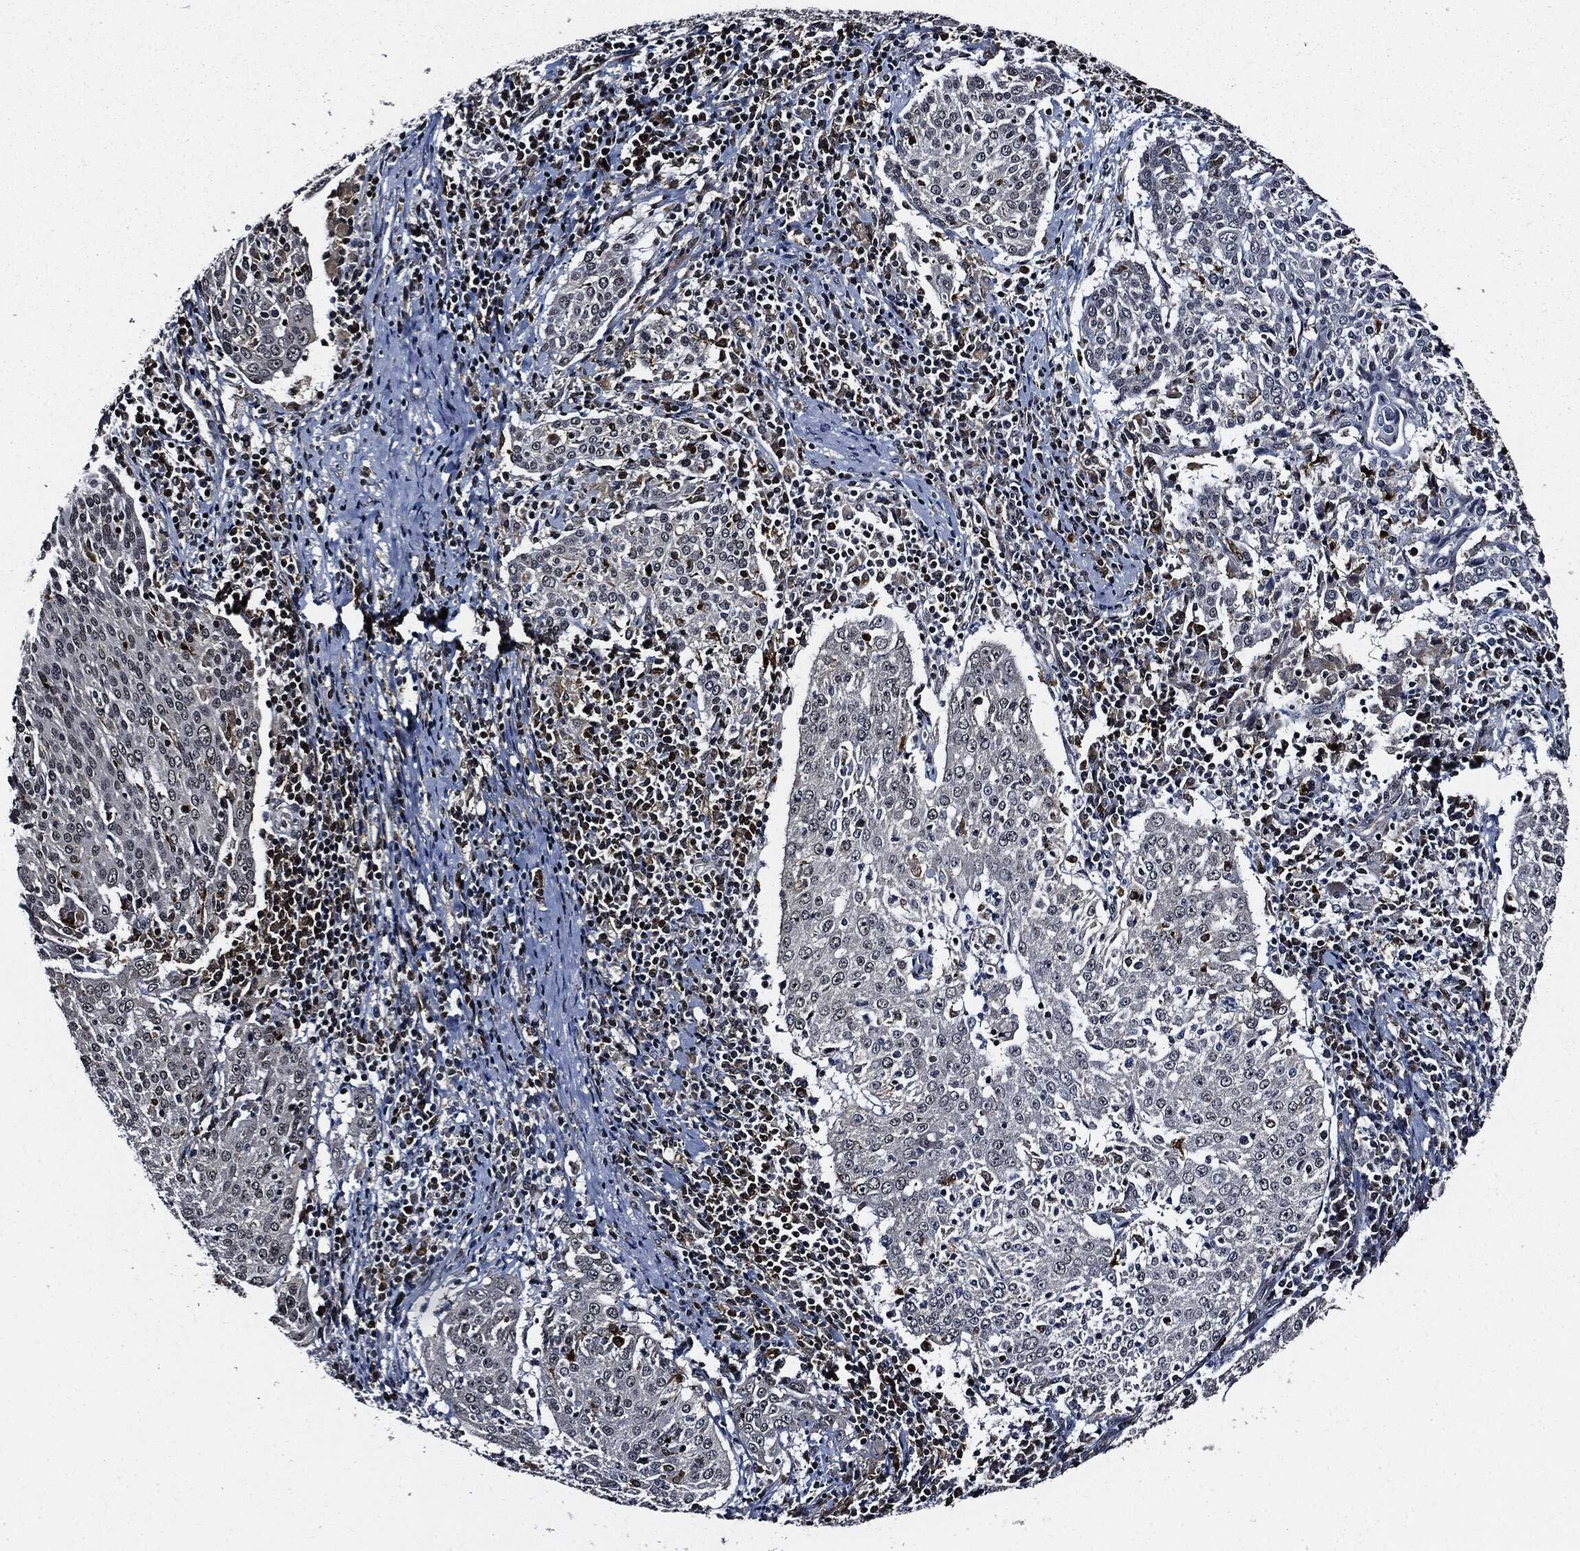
{"staining": {"intensity": "negative", "quantity": "none", "location": "none"}, "tissue": "cervical cancer", "cell_type": "Tumor cells", "image_type": "cancer", "snomed": [{"axis": "morphology", "description": "Squamous cell carcinoma, NOS"}, {"axis": "topography", "description": "Cervix"}], "caption": "Immunohistochemistry (IHC) of human cervical squamous cell carcinoma reveals no positivity in tumor cells.", "gene": "SUGT1", "patient": {"sex": "female", "age": 41}}